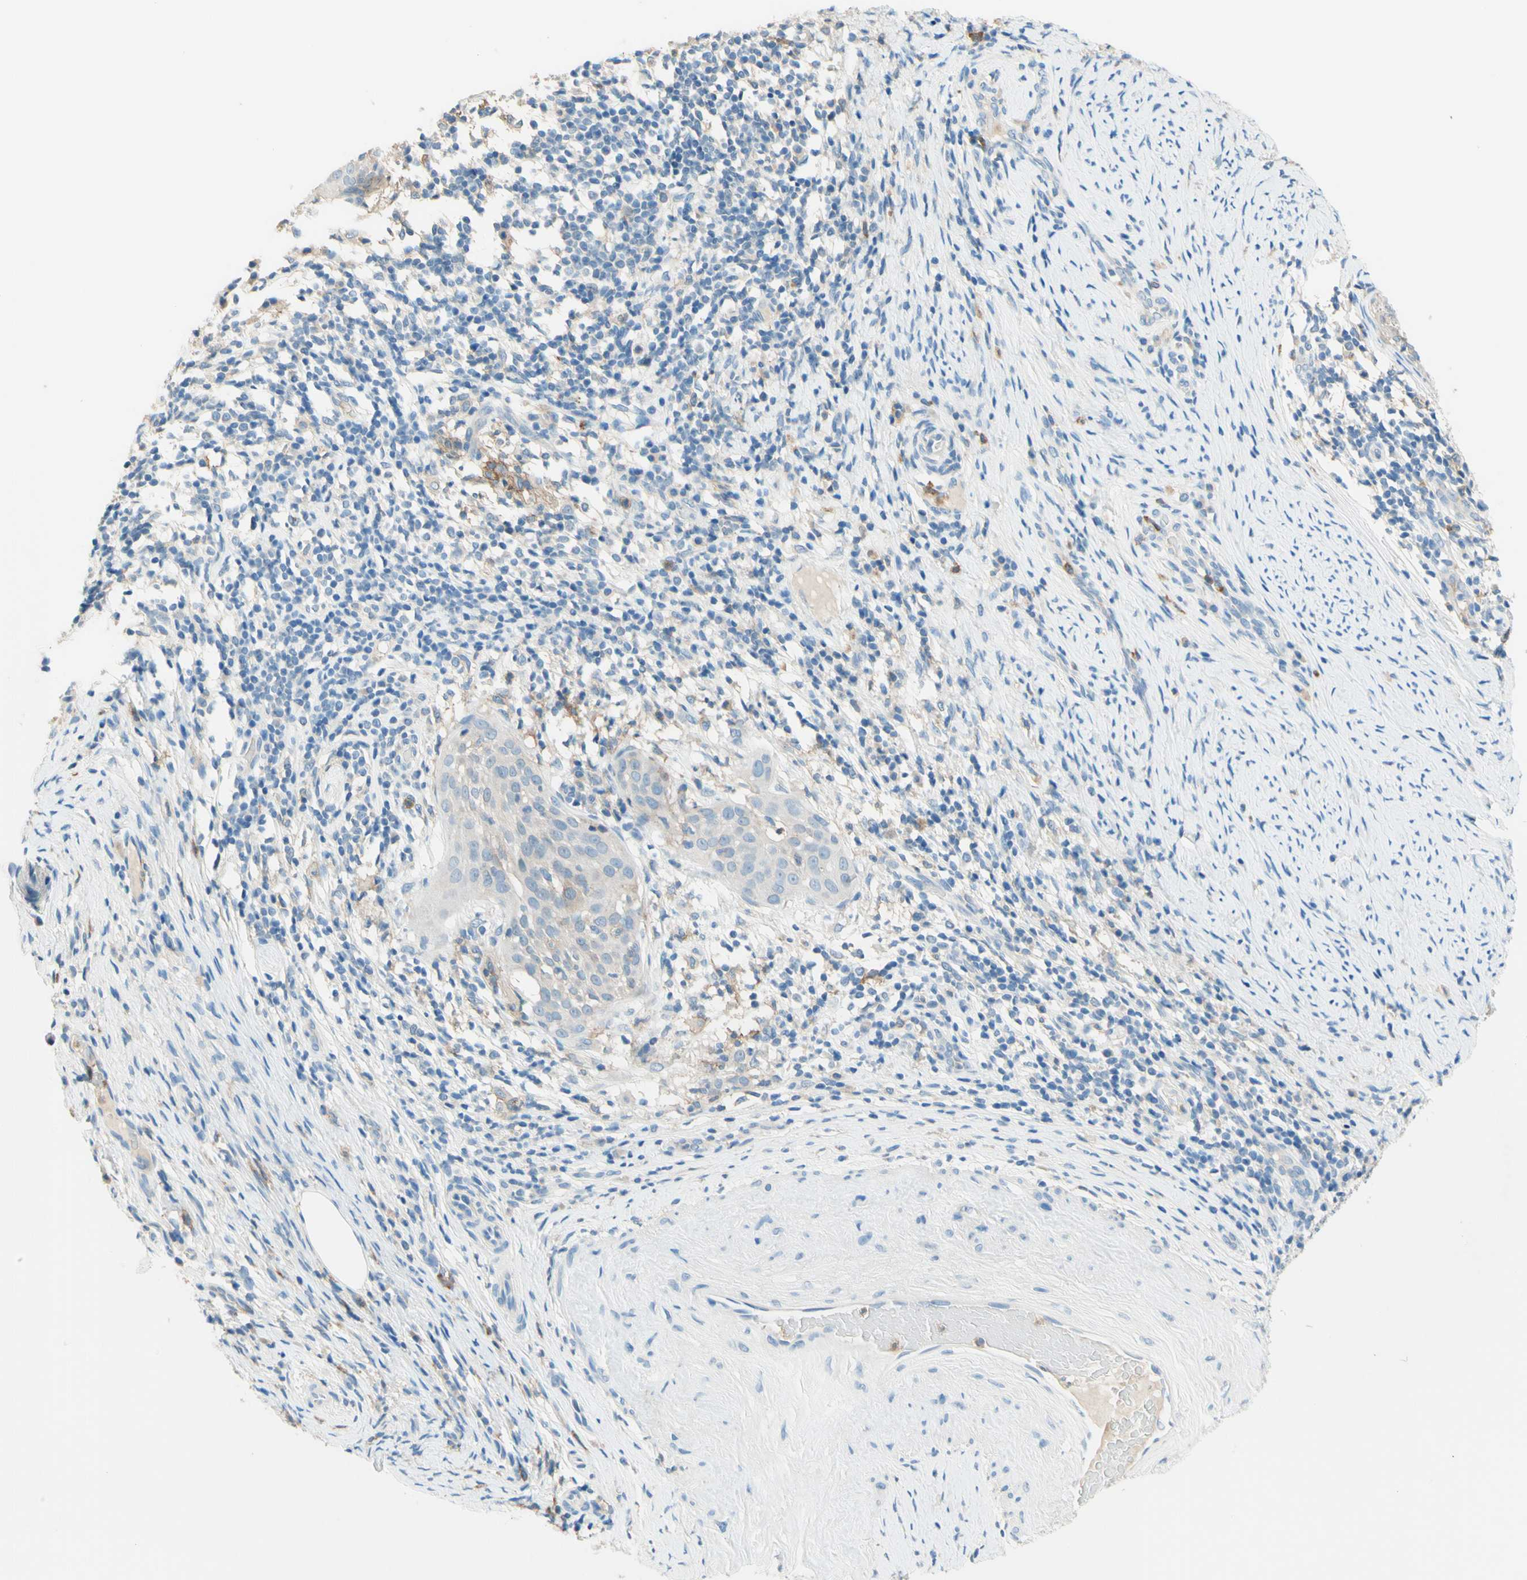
{"staining": {"intensity": "weak", "quantity": "<25%", "location": "cytoplasmic/membranous"}, "tissue": "cervical cancer", "cell_type": "Tumor cells", "image_type": "cancer", "snomed": [{"axis": "morphology", "description": "Squamous cell carcinoma, NOS"}, {"axis": "topography", "description": "Cervix"}], "caption": "The micrograph reveals no staining of tumor cells in cervical cancer.", "gene": "SIGLEC9", "patient": {"sex": "female", "age": 51}}